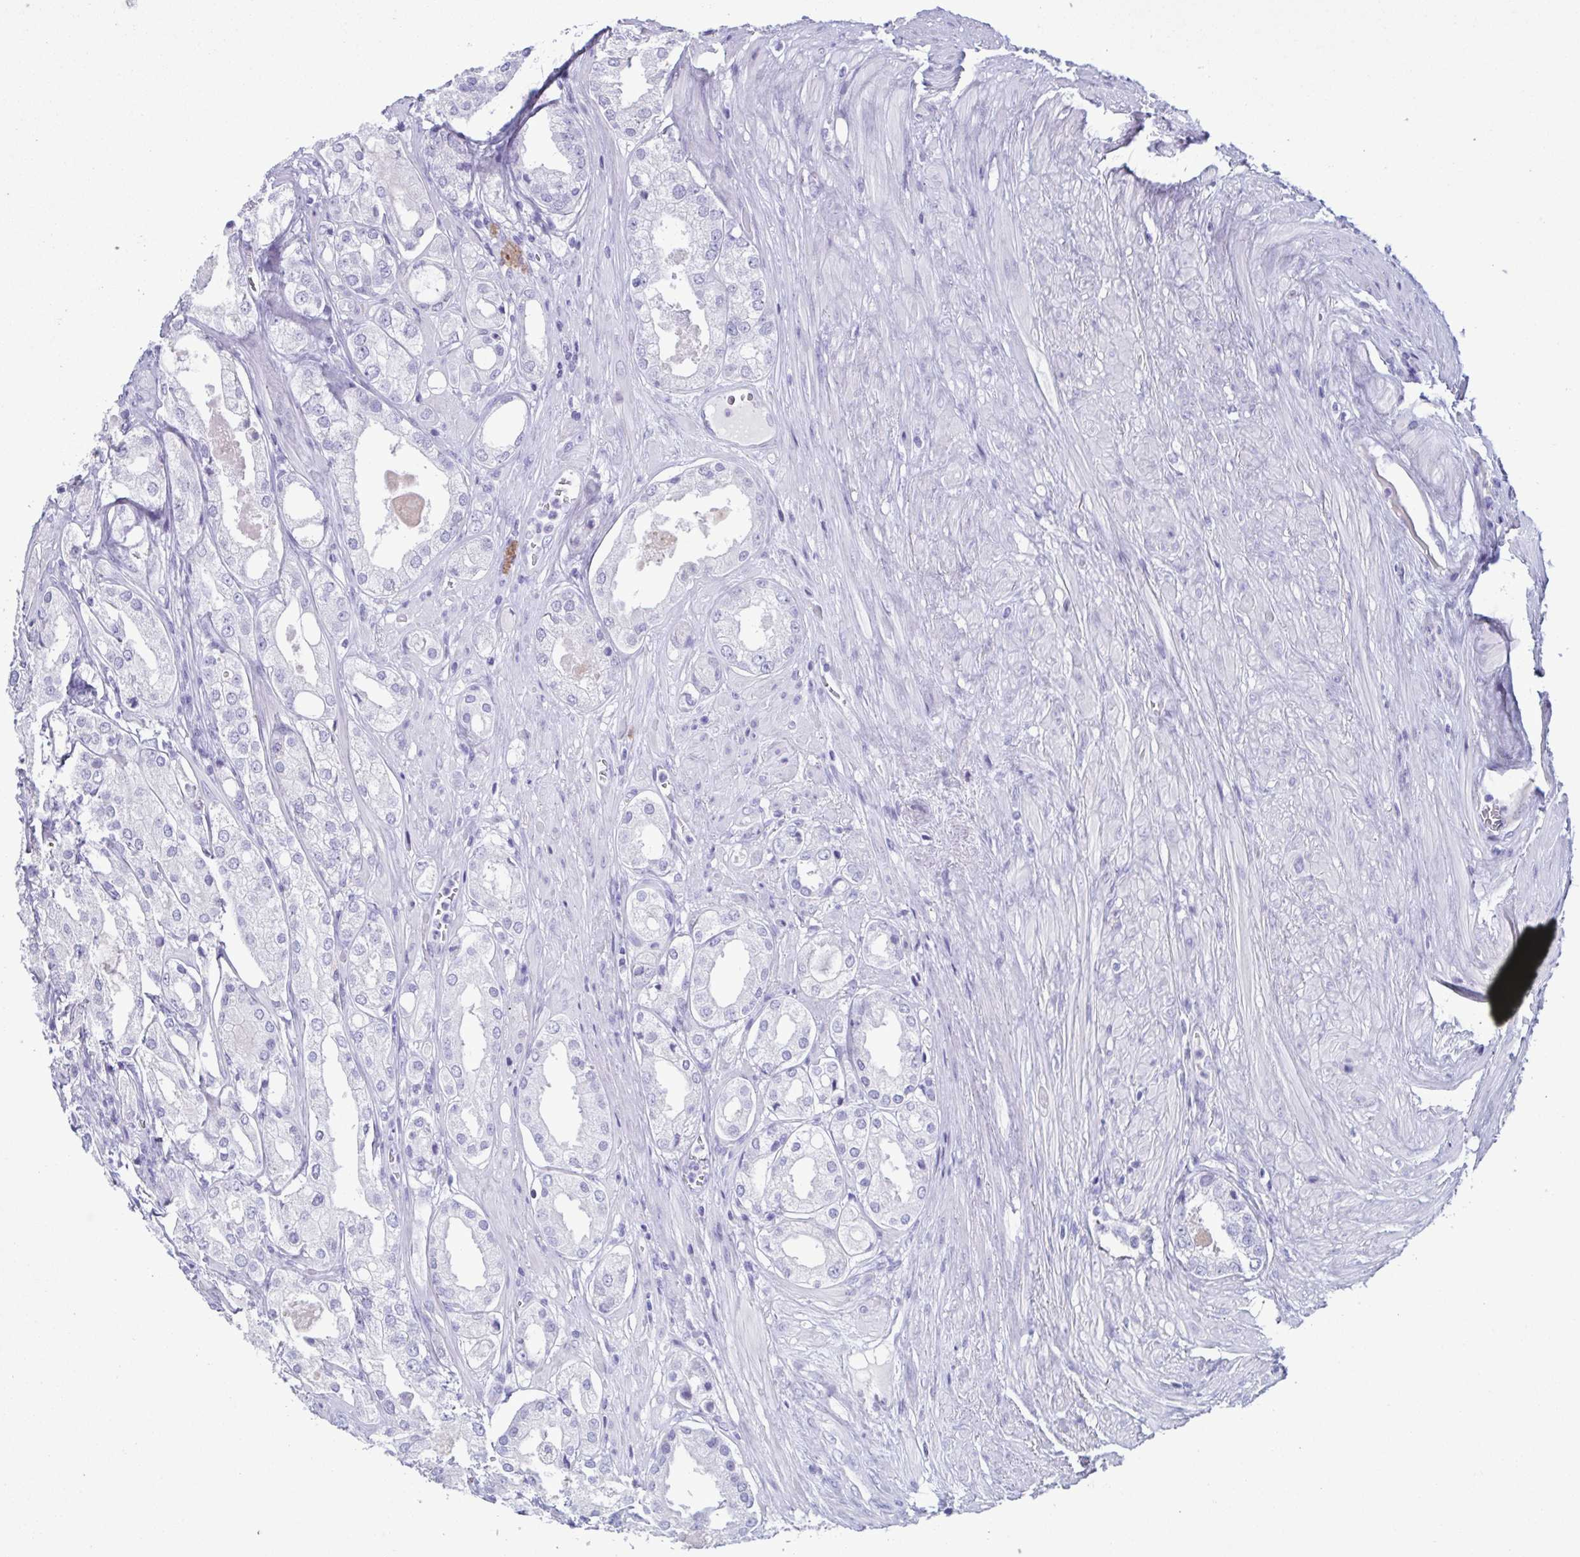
{"staining": {"intensity": "negative", "quantity": "none", "location": "none"}, "tissue": "prostate cancer", "cell_type": "Tumor cells", "image_type": "cancer", "snomed": [{"axis": "morphology", "description": "Adenocarcinoma, Low grade"}, {"axis": "topography", "description": "Prostate"}], "caption": "Immunohistochemistry of prostate cancer (adenocarcinoma (low-grade)) exhibits no staining in tumor cells.", "gene": "LTF", "patient": {"sex": "male", "age": 68}}